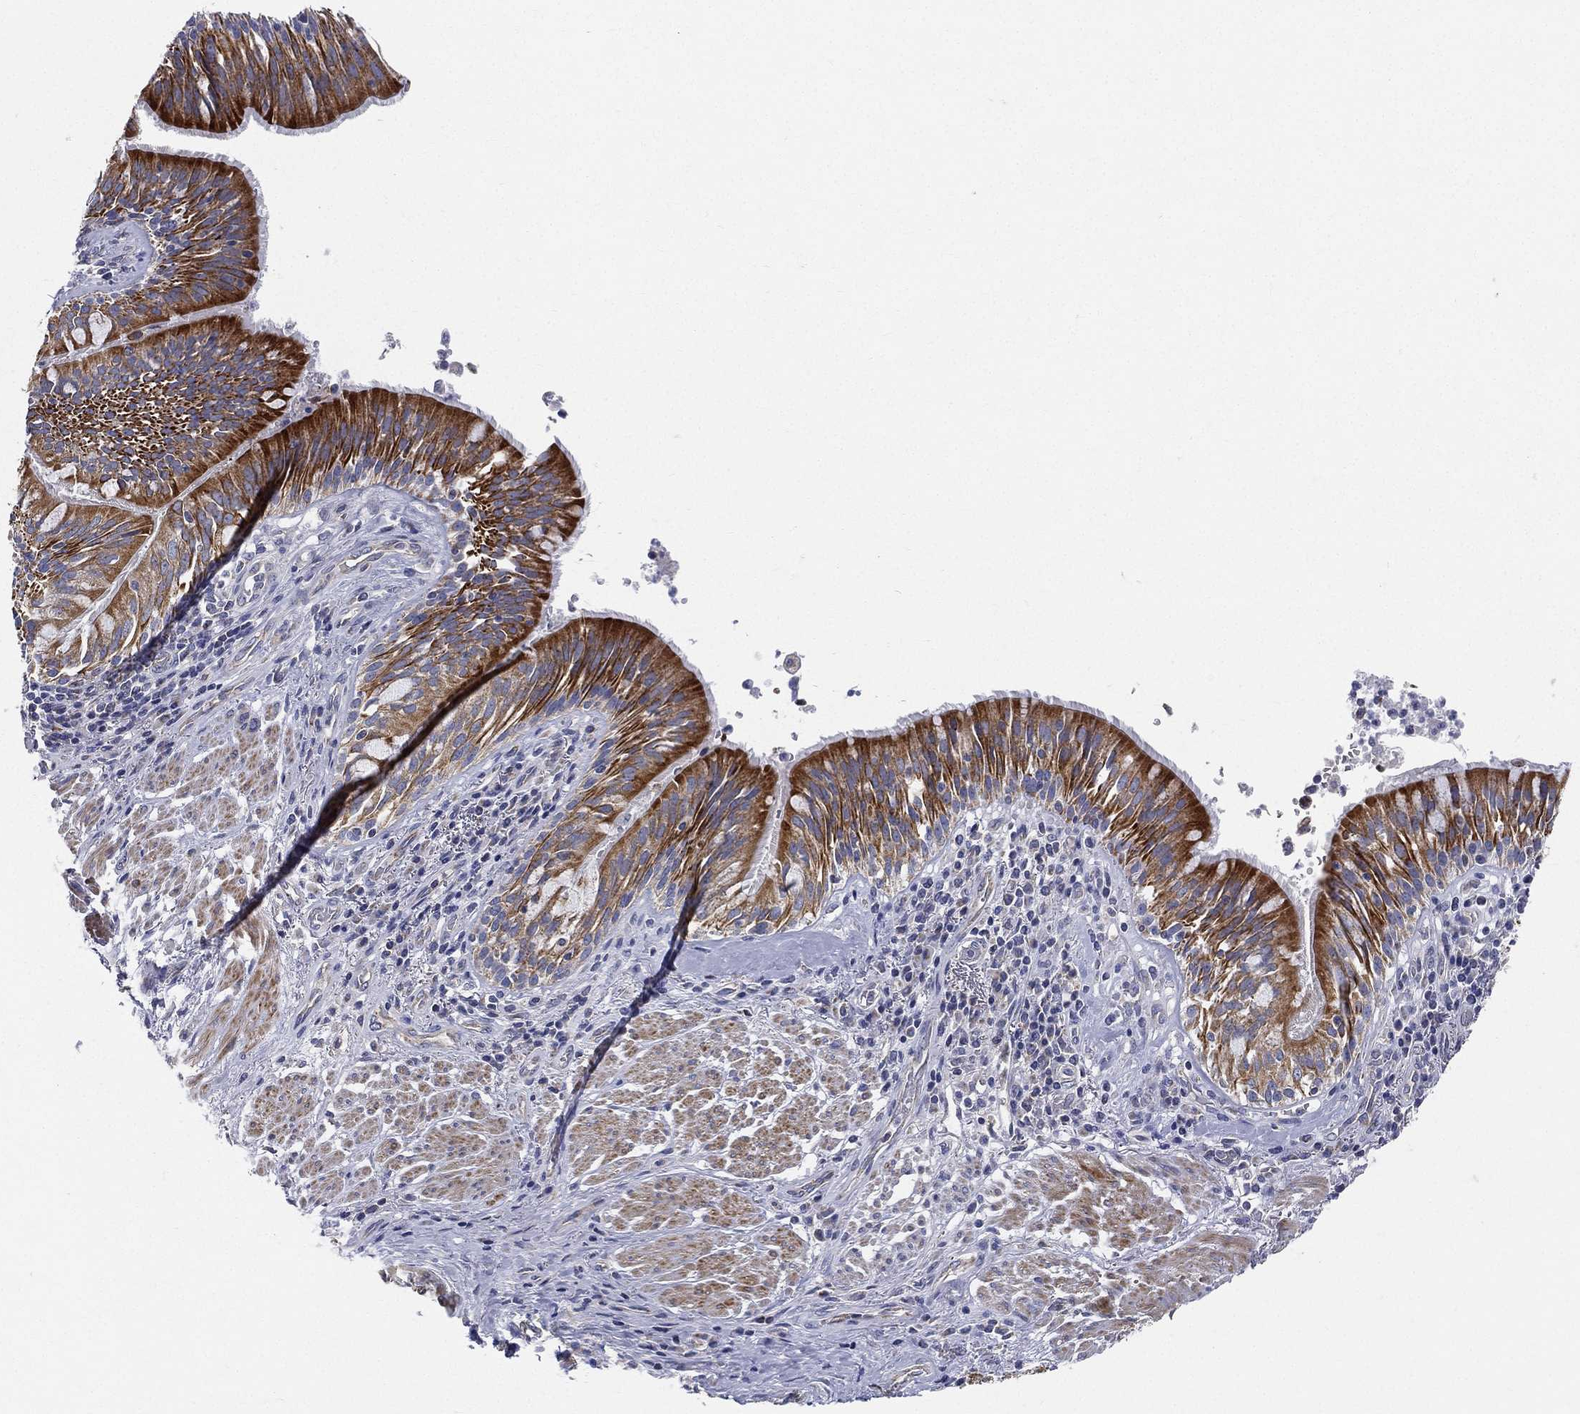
{"staining": {"intensity": "strong", "quantity": "25%-75%", "location": "cytoplasmic/membranous"}, "tissue": "bronchus", "cell_type": "Respiratory epithelial cells", "image_type": "normal", "snomed": [{"axis": "morphology", "description": "Normal tissue, NOS"}, {"axis": "morphology", "description": "Squamous cell carcinoma, NOS"}, {"axis": "topography", "description": "Bronchus"}, {"axis": "topography", "description": "Lung"}], "caption": "A micrograph of bronchus stained for a protein exhibits strong cytoplasmic/membranous brown staining in respiratory epithelial cells.", "gene": "PWWP3A", "patient": {"sex": "male", "age": 64}}